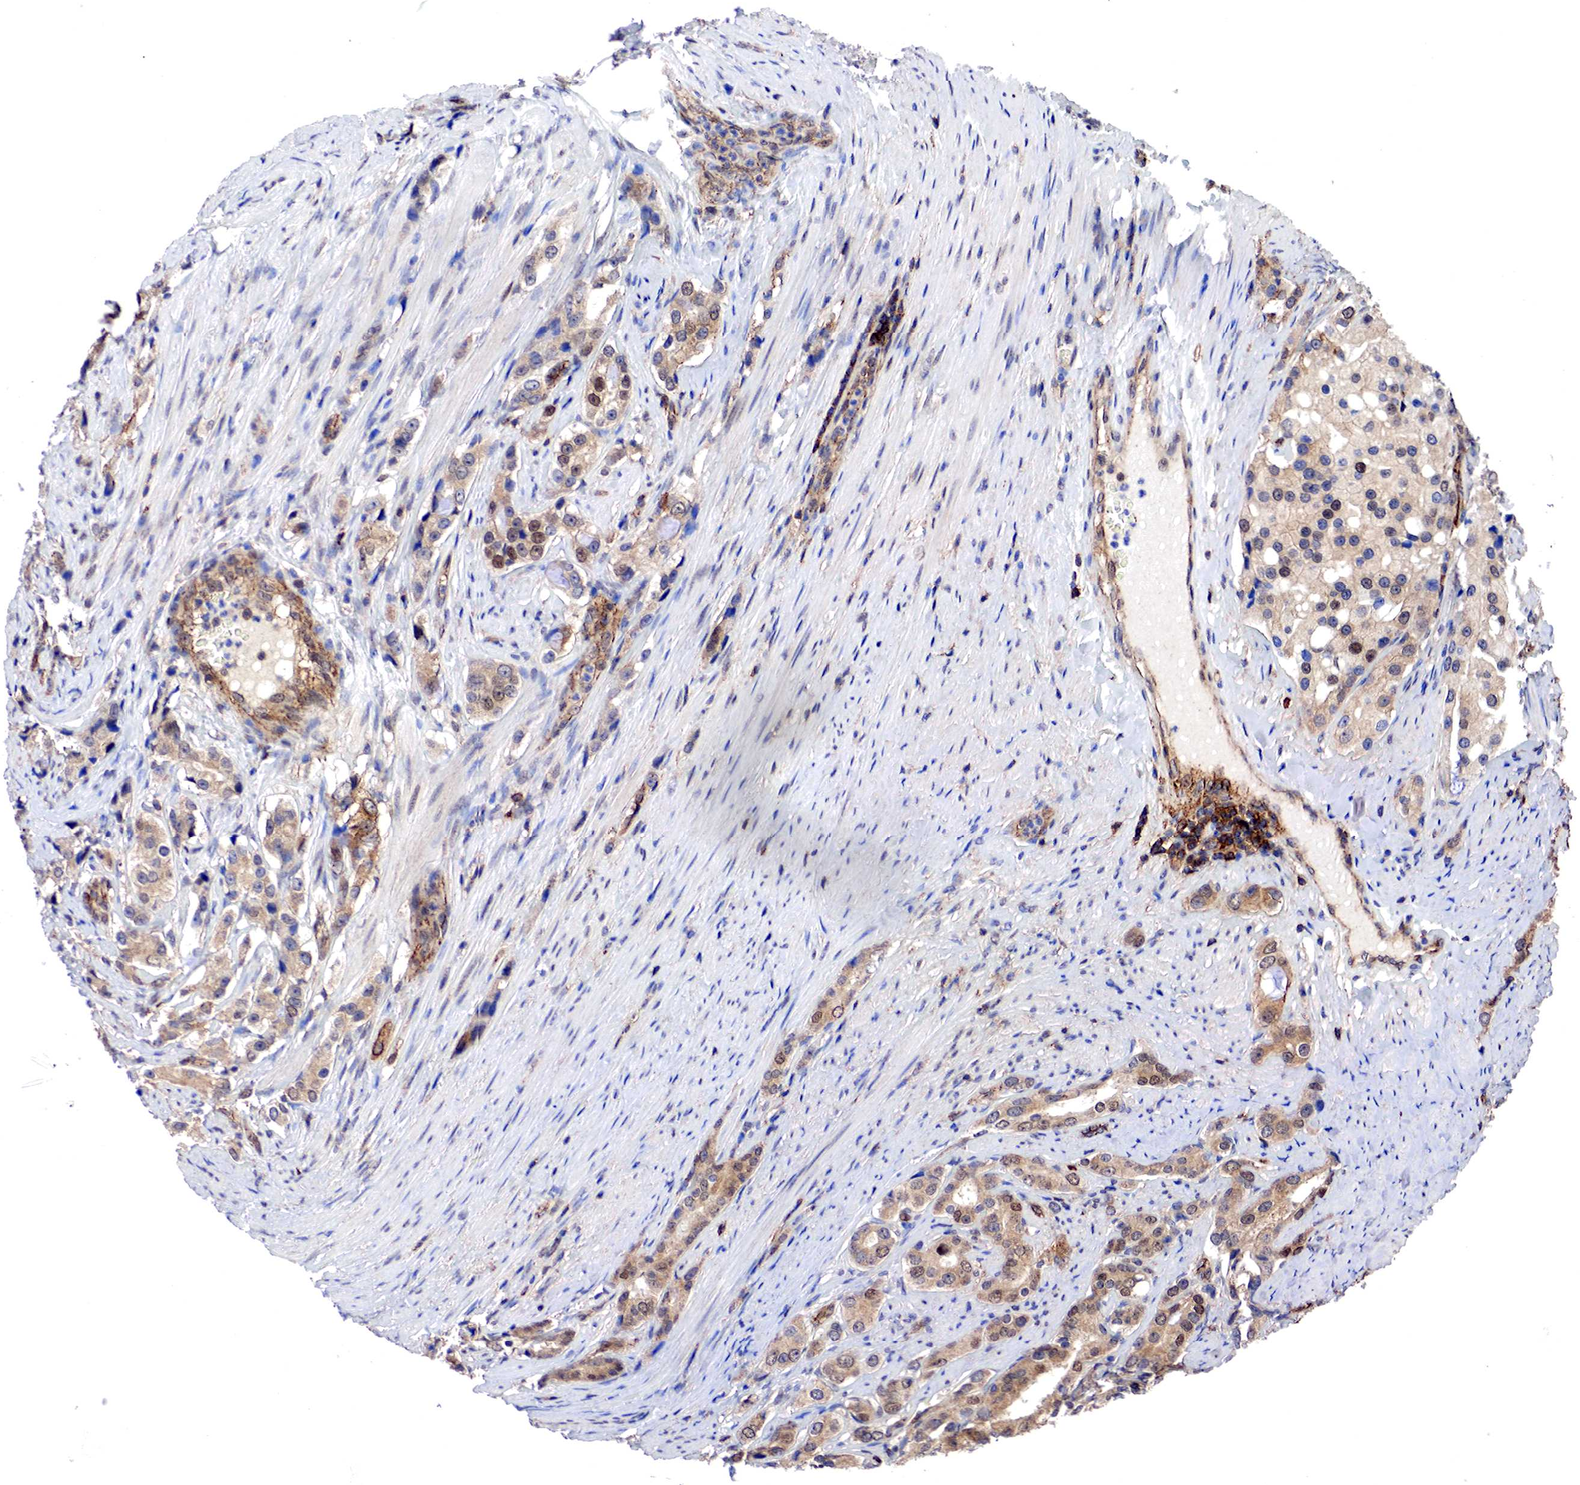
{"staining": {"intensity": "moderate", "quantity": ">75%", "location": "cytoplasmic/membranous,nuclear"}, "tissue": "prostate cancer", "cell_type": "Tumor cells", "image_type": "cancer", "snomed": [{"axis": "morphology", "description": "Adenocarcinoma, Medium grade"}, {"axis": "topography", "description": "Prostate"}], "caption": "An image showing moderate cytoplasmic/membranous and nuclear expression in approximately >75% of tumor cells in adenocarcinoma (medium-grade) (prostate), as visualized by brown immunohistochemical staining.", "gene": "PABIR2", "patient": {"sex": "male", "age": 72}}